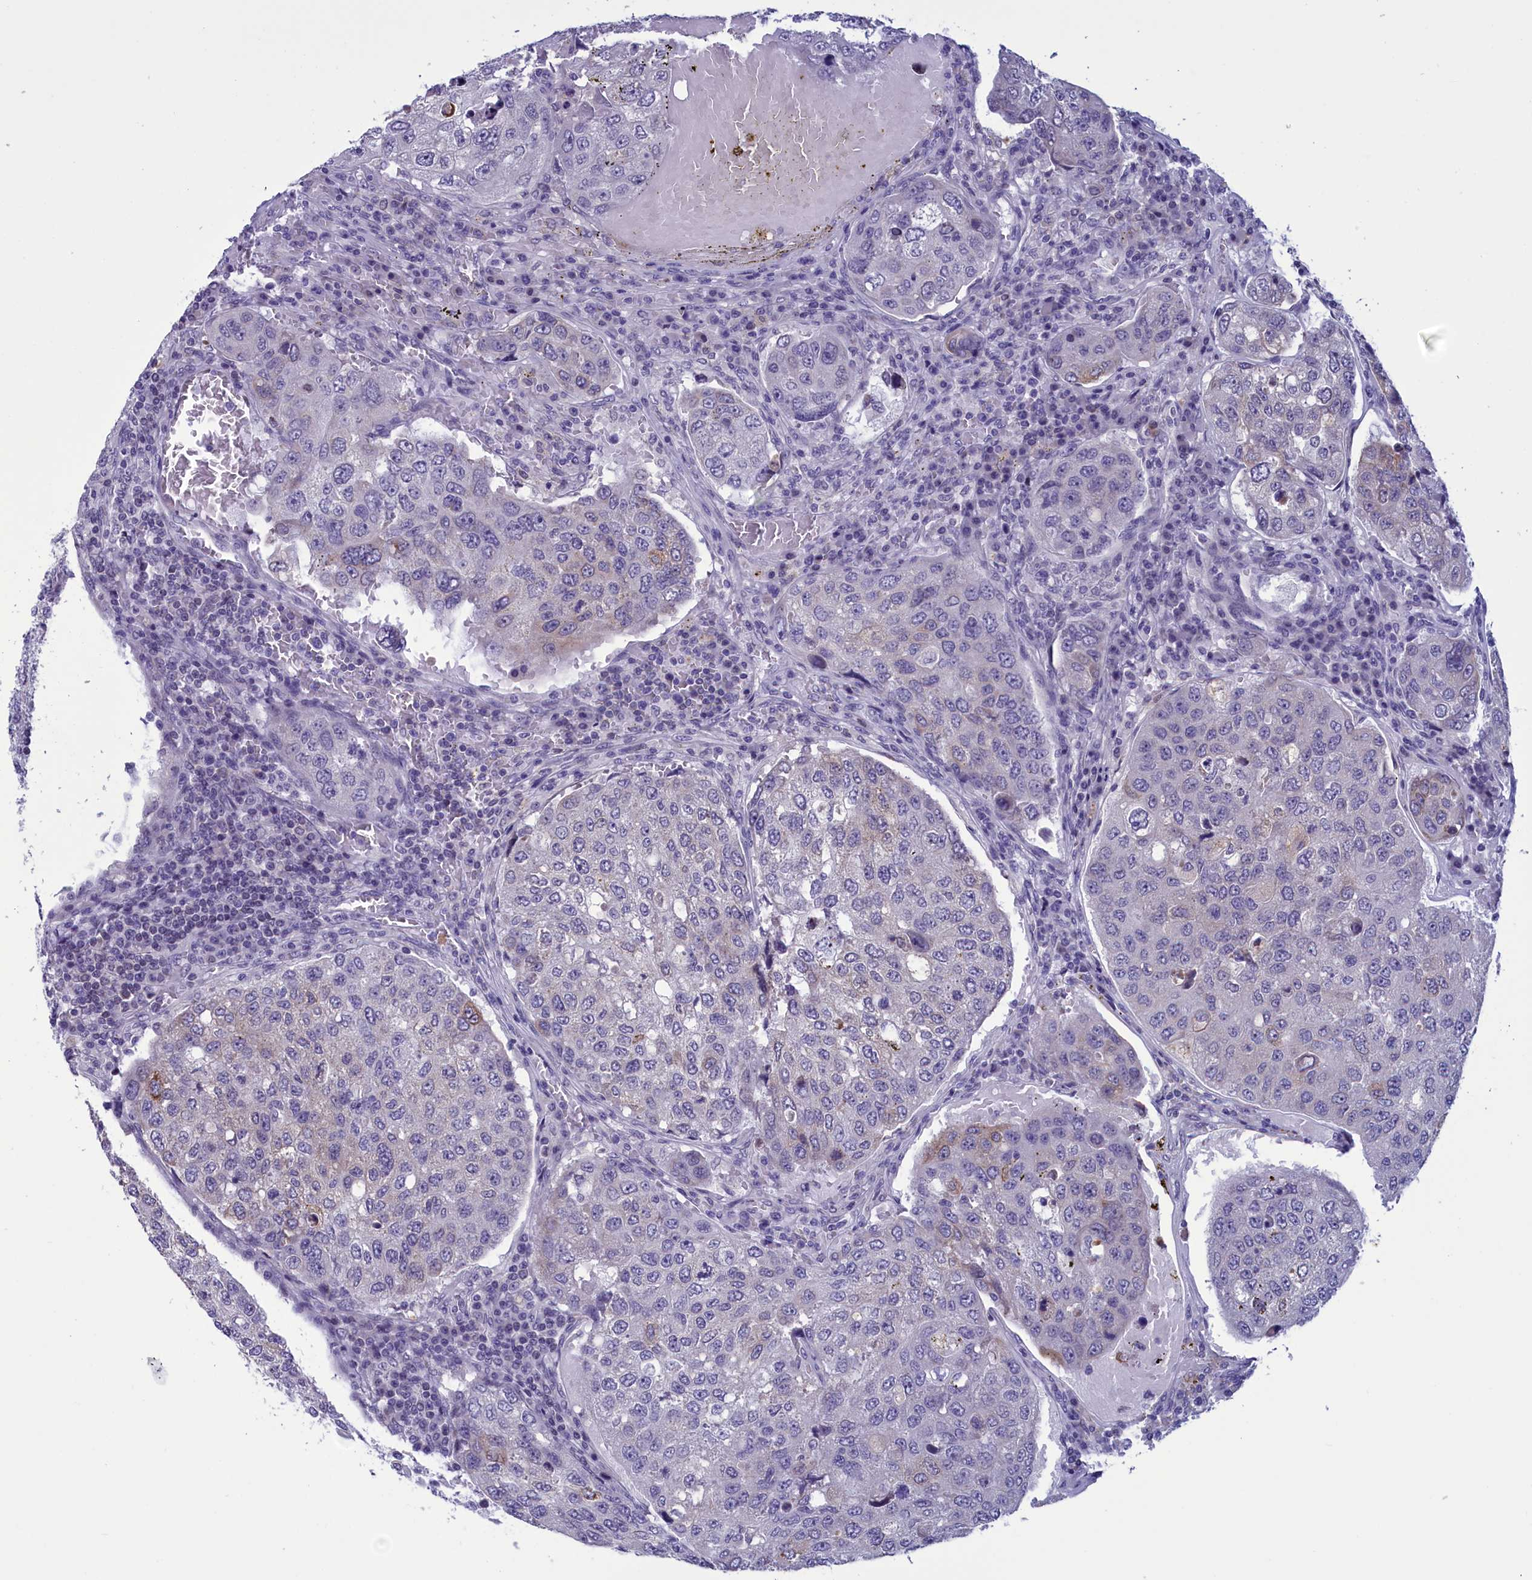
{"staining": {"intensity": "negative", "quantity": "none", "location": "none"}, "tissue": "urothelial cancer", "cell_type": "Tumor cells", "image_type": "cancer", "snomed": [{"axis": "morphology", "description": "Urothelial carcinoma, High grade"}, {"axis": "topography", "description": "Lymph node"}, {"axis": "topography", "description": "Urinary bladder"}], "caption": "The IHC histopathology image has no significant positivity in tumor cells of urothelial cancer tissue. The staining is performed using DAB (3,3'-diaminobenzidine) brown chromogen with nuclei counter-stained in using hematoxylin.", "gene": "PARS2", "patient": {"sex": "male", "age": 51}}